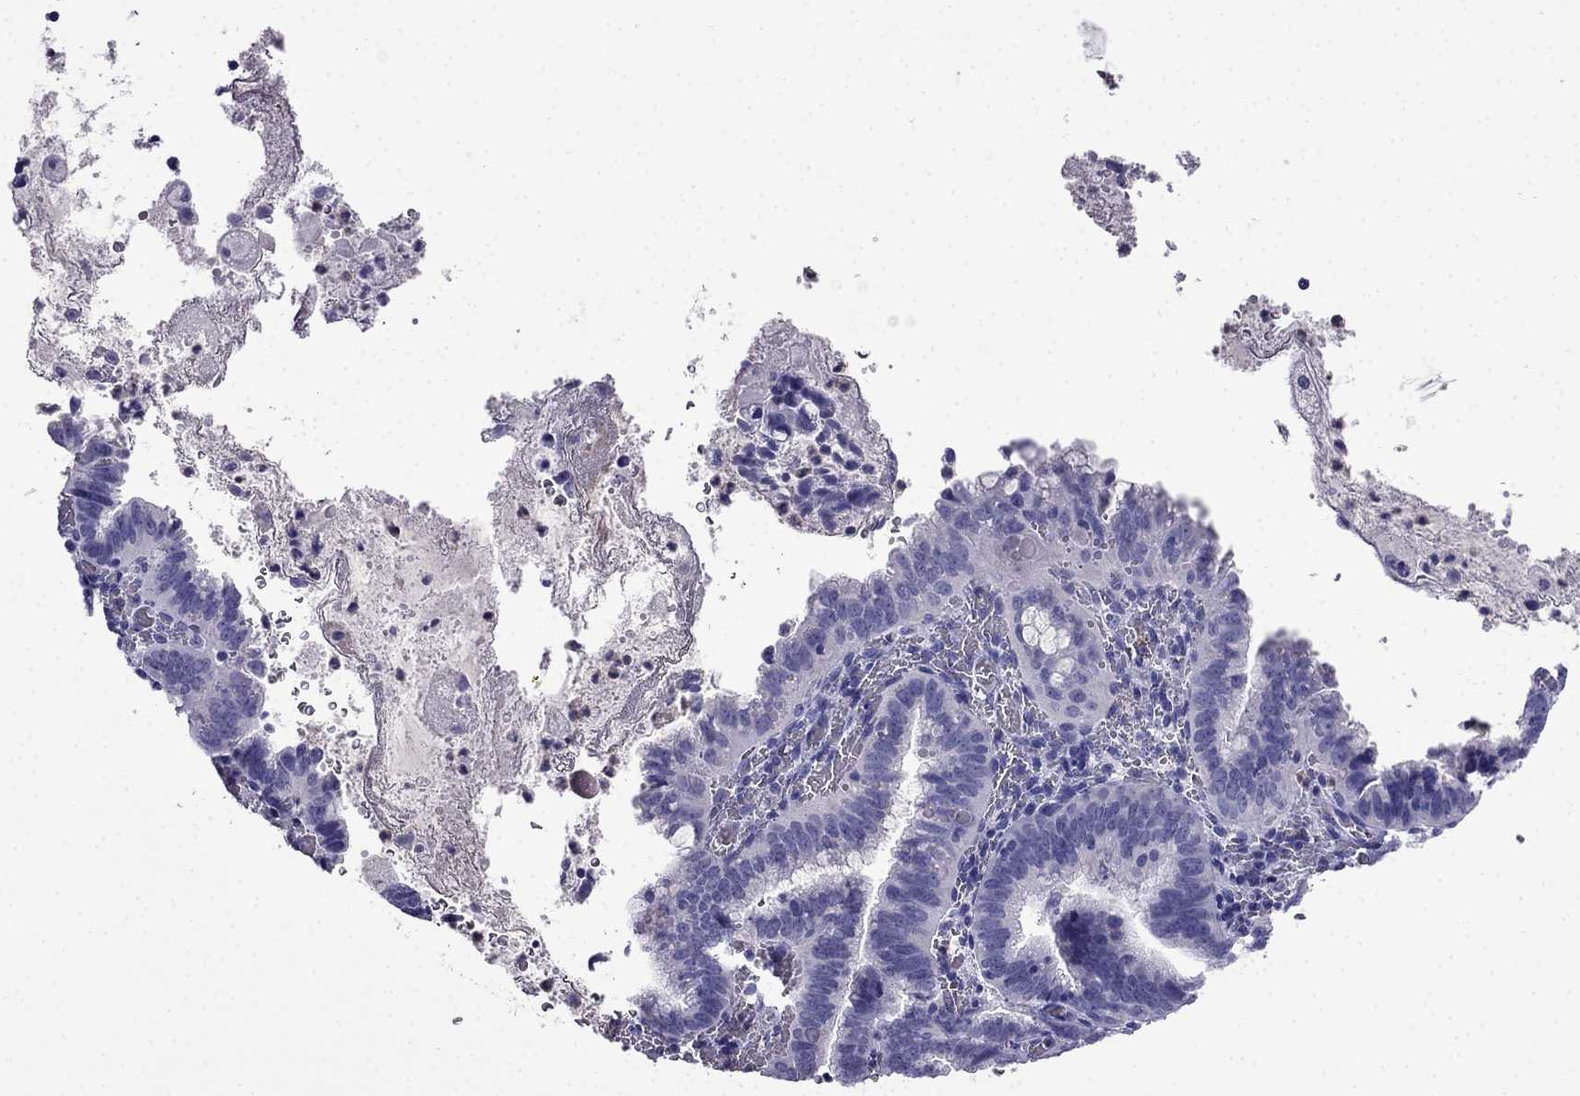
{"staining": {"intensity": "negative", "quantity": "none", "location": "none"}, "tissue": "cervical cancer", "cell_type": "Tumor cells", "image_type": "cancer", "snomed": [{"axis": "morphology", "description": "Adenocarcinoma, NOS"}, {"axis": "topography", "description": "Cervix"}], "caption": "Immunohistochemistry image of neoplastic tissue: cervical cancer (adenocarcinoma) stained with DAB reveals no significant protein expression in tumor cells.", "gene": "CDHR4", "patient": {"sex": "female", "age": 61}}